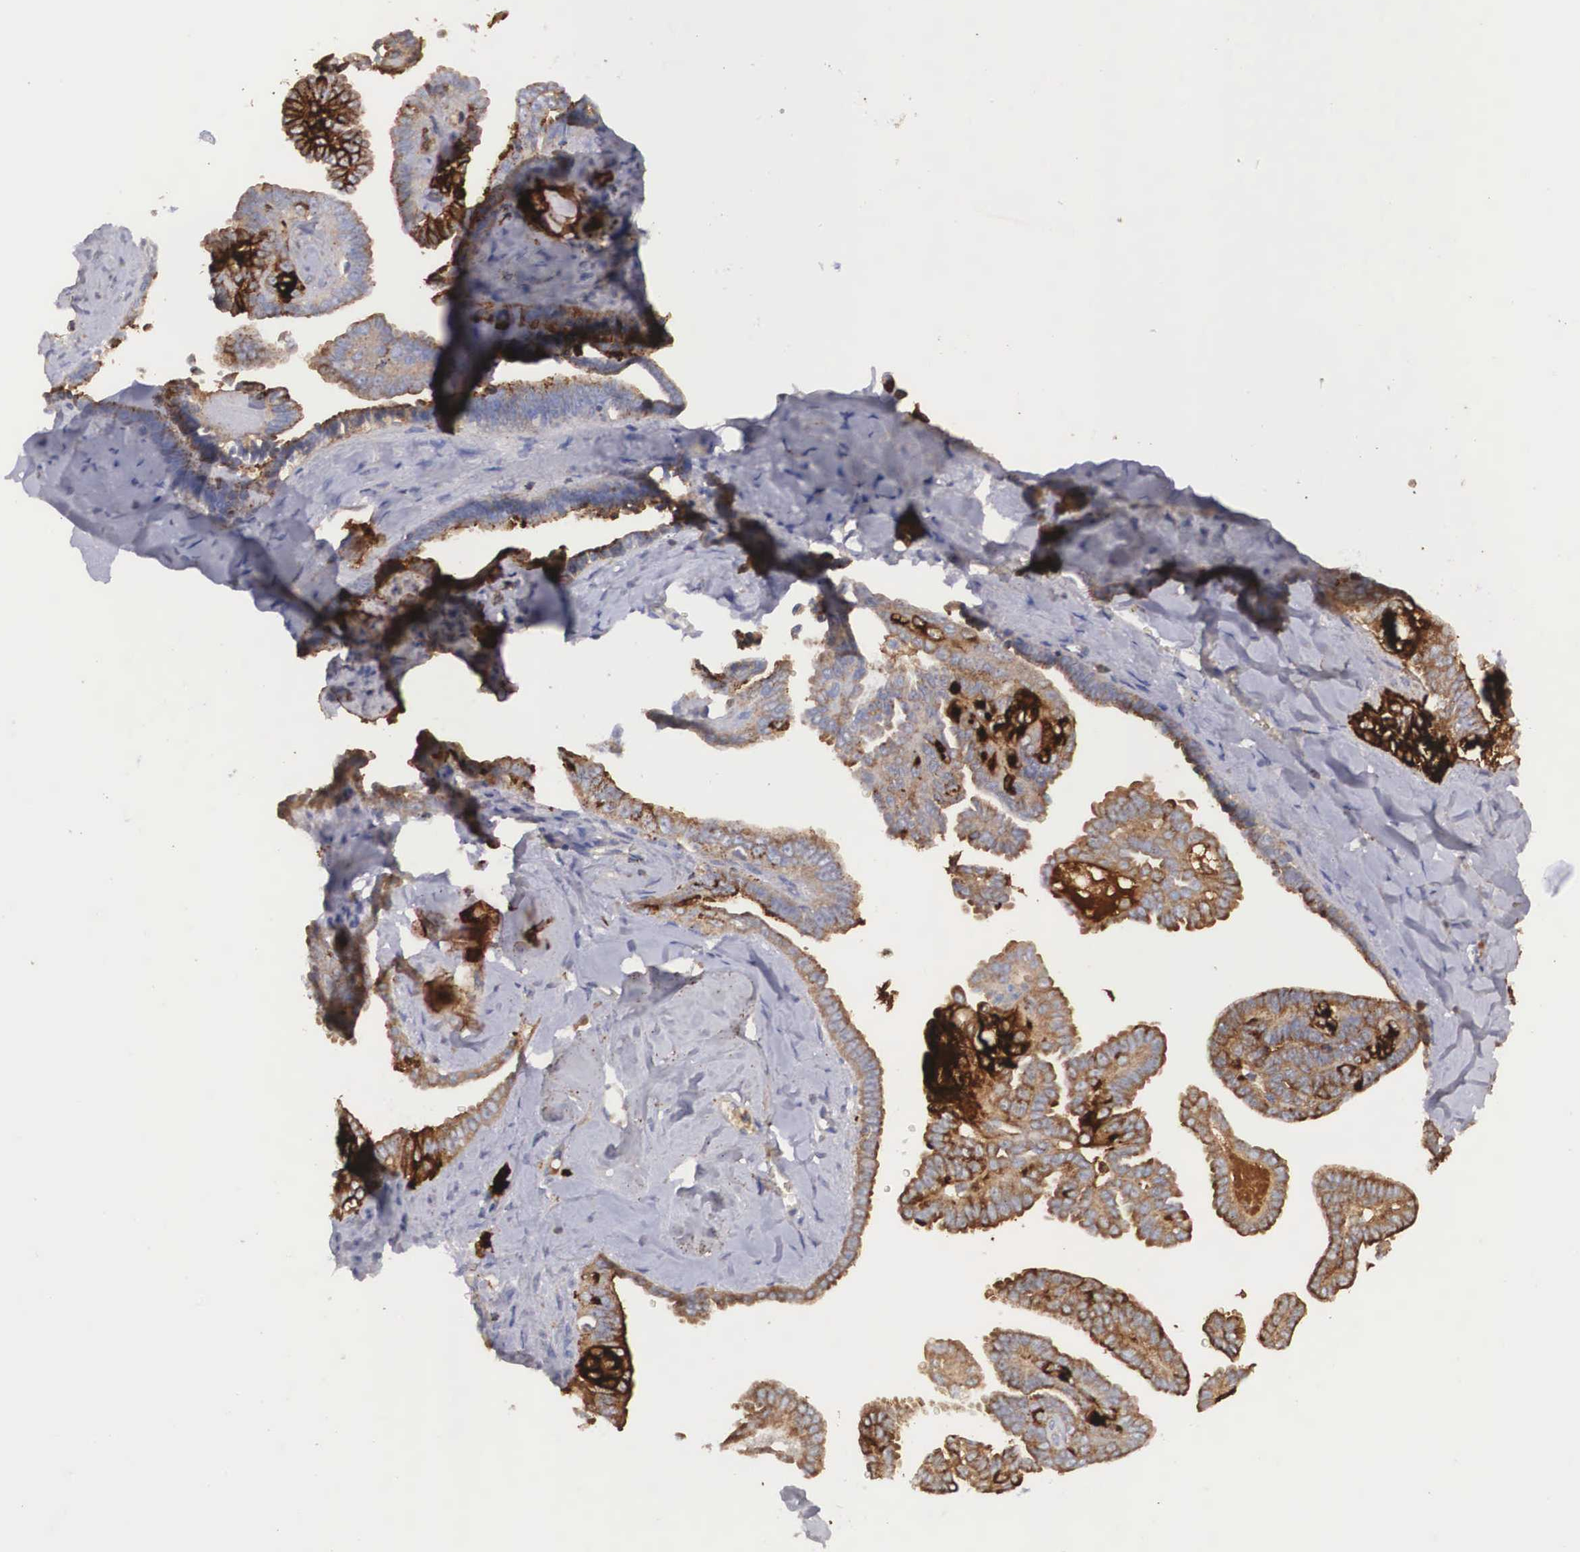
{"staining": {"intensity": "moderate", "quantity": "25%-75%", "location": "cytoplasmic/membranous"}, "tissue": "ovarian cancer", "cell_type": "Tumor cells", "image_type": "cancer", "snomed": [{"axis": "morphology", "description": "Cystadenocarcinoma, serous, NOS"}, {"axis": "topography", "description": "Ovary"}], "caption": "DAB (3,3'-diaminobenzidine) immunohistochemical staining of human ovarian cancer (serous cystadenocarcinoma) exhibits moderate cytoplasmic/membranous protein positivity in approximately 25%-75% of tumor cells.", "gene": "CLU", "patient": {"sex": "female", "age": 71}}